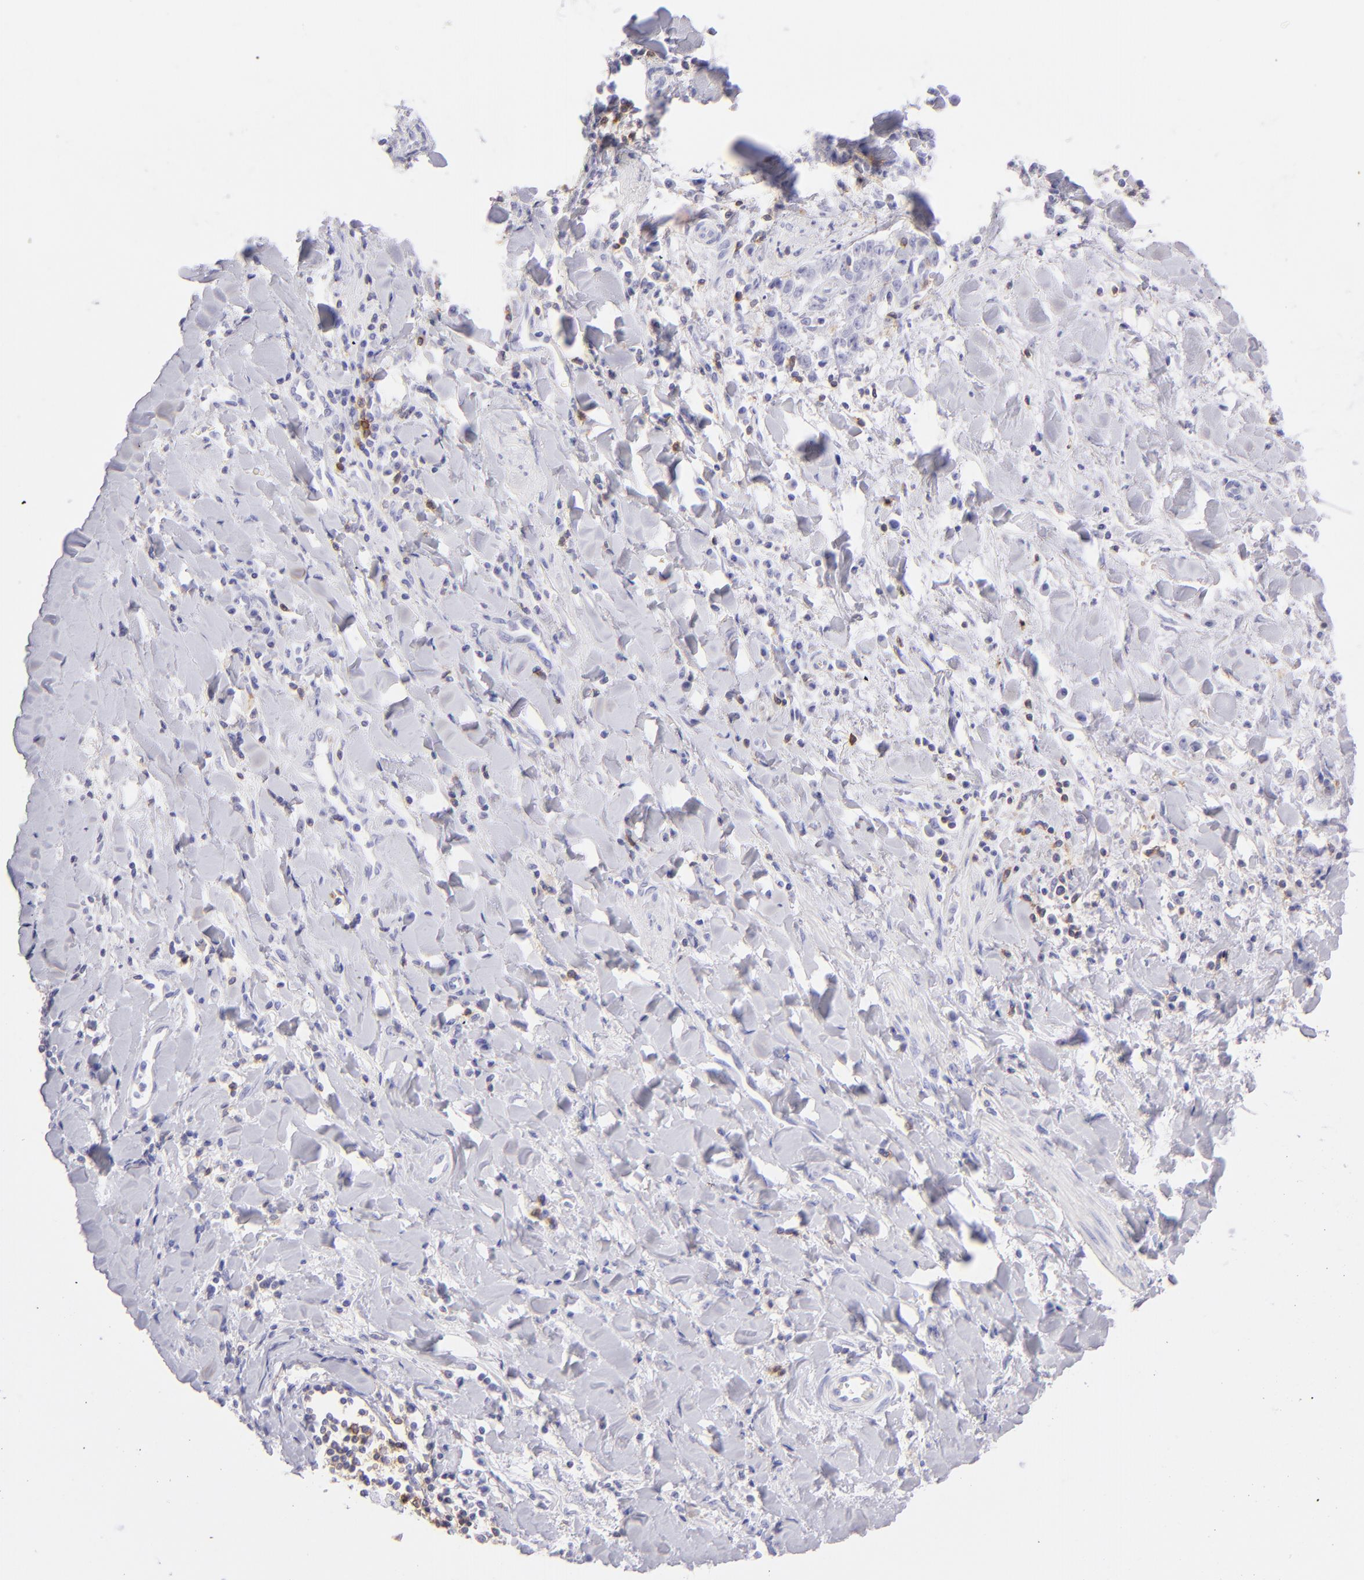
{"staining": {"intensity": "negative", "quantity": "none", "location": "none"}, "tissue": "liver cancer", "cell_type": "Tumor cells", "image_type": "cancer", "snomed": [{"axis": "morphology", "description": "Cholangiocarcinoma"}, {"axis": "topography", "description": "Liver"}], "caption": "Tumor cells show no significant expression in cholangiocarcinoma (liver). (DAB immunohistochemistry with hematoxylin counter stain).", "gene": "CD69", "patient": {"sex": "male", "age": 57}}